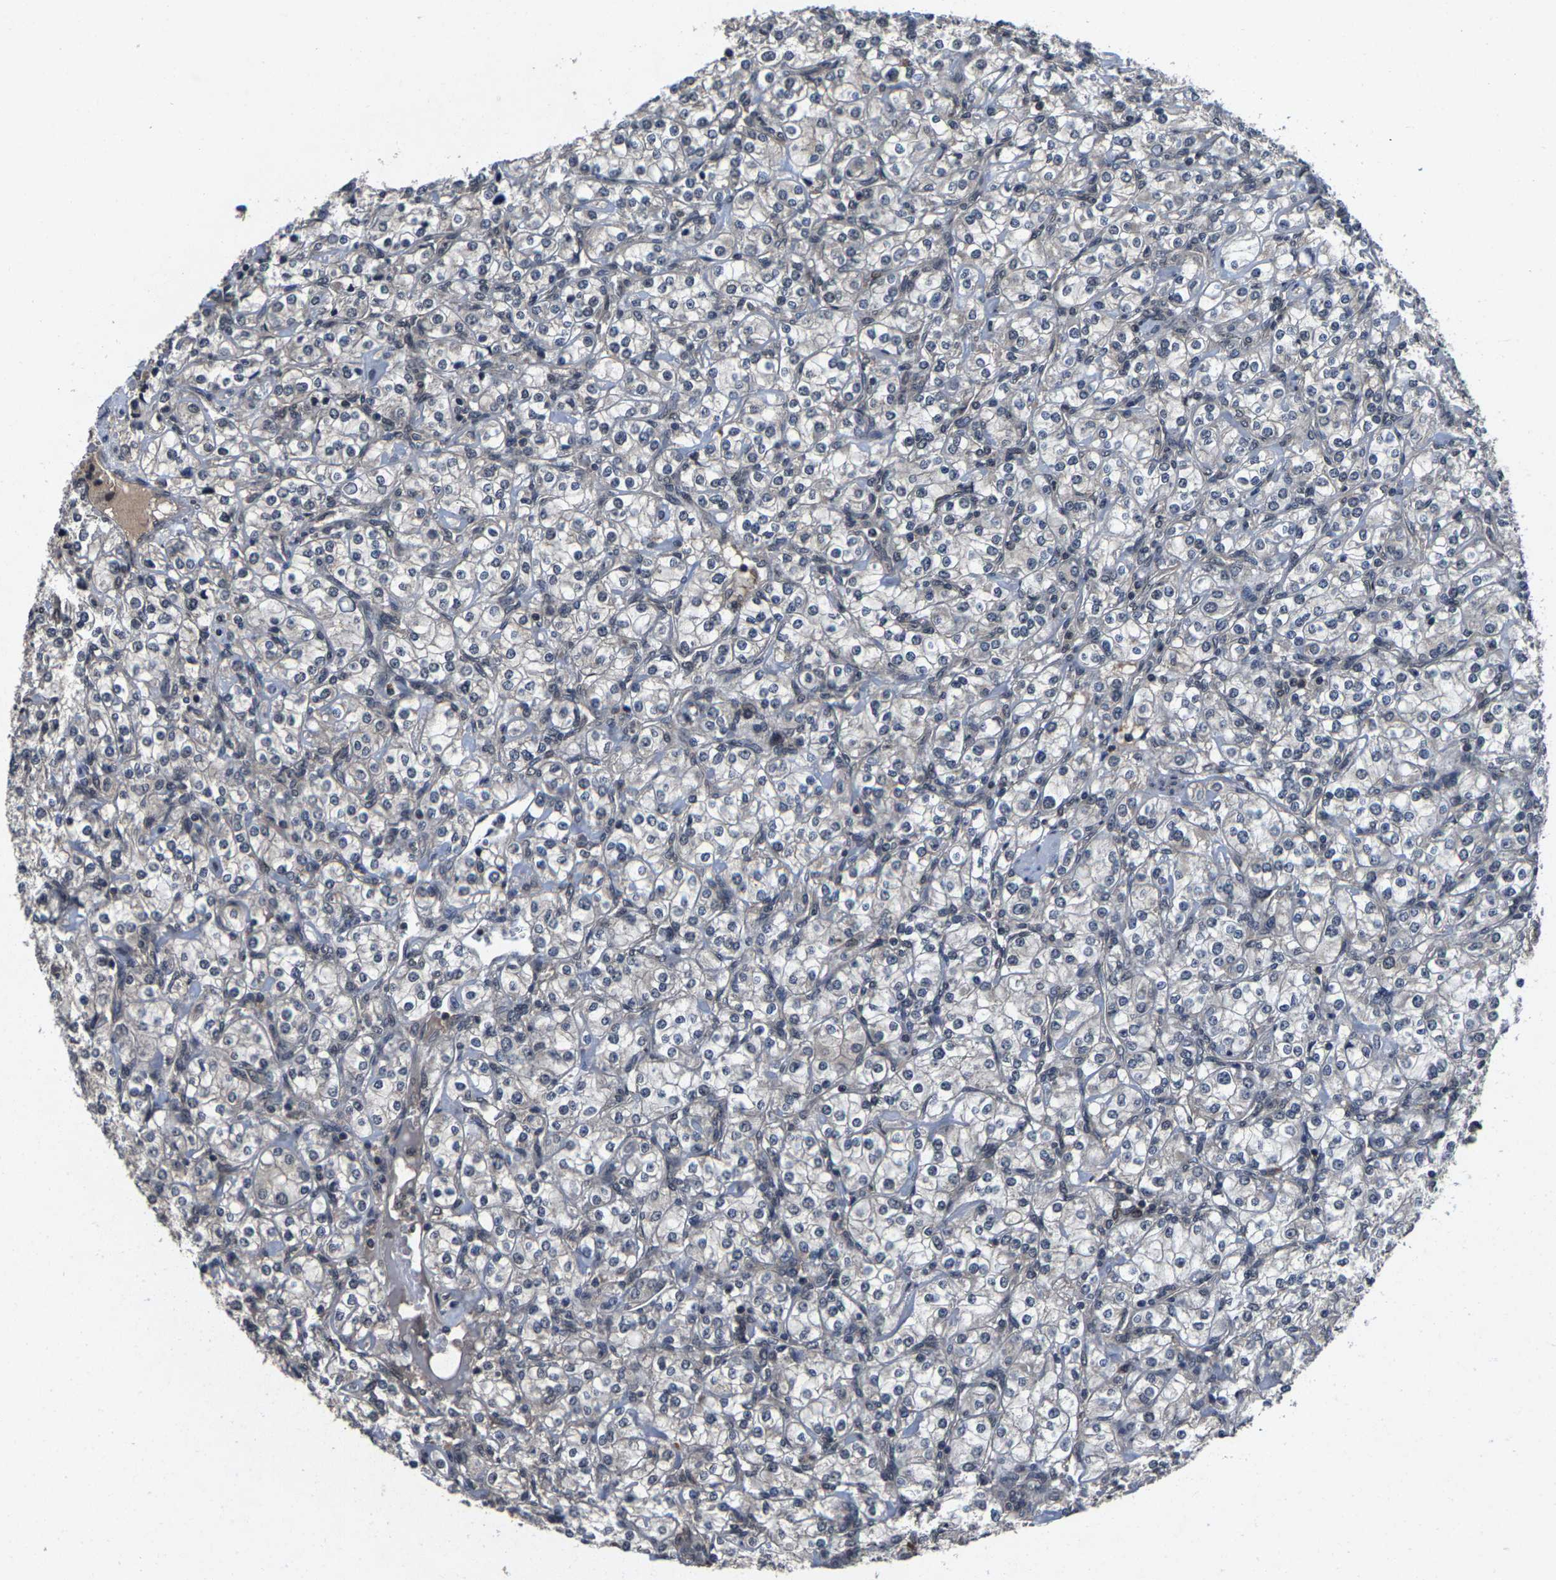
{"staining": {"intensity": "negative", "quantity": "none", "location": "none"}, "tissue": "renal cancer", "cell_type": "Tumor cells", "image_type": "cancer", "snomed": [{"axis": "morphology", "description": "Adenocarcinoma, NOS"}, {"axis": "topography", "description": "Kidney"}], "caption": "Micrograph shows no protein expression in tumor cells of renal cancer (adenocarcinoma) tissue.", "gene": "HUWE1", "patient": {"sex": "male", "age": 77}}